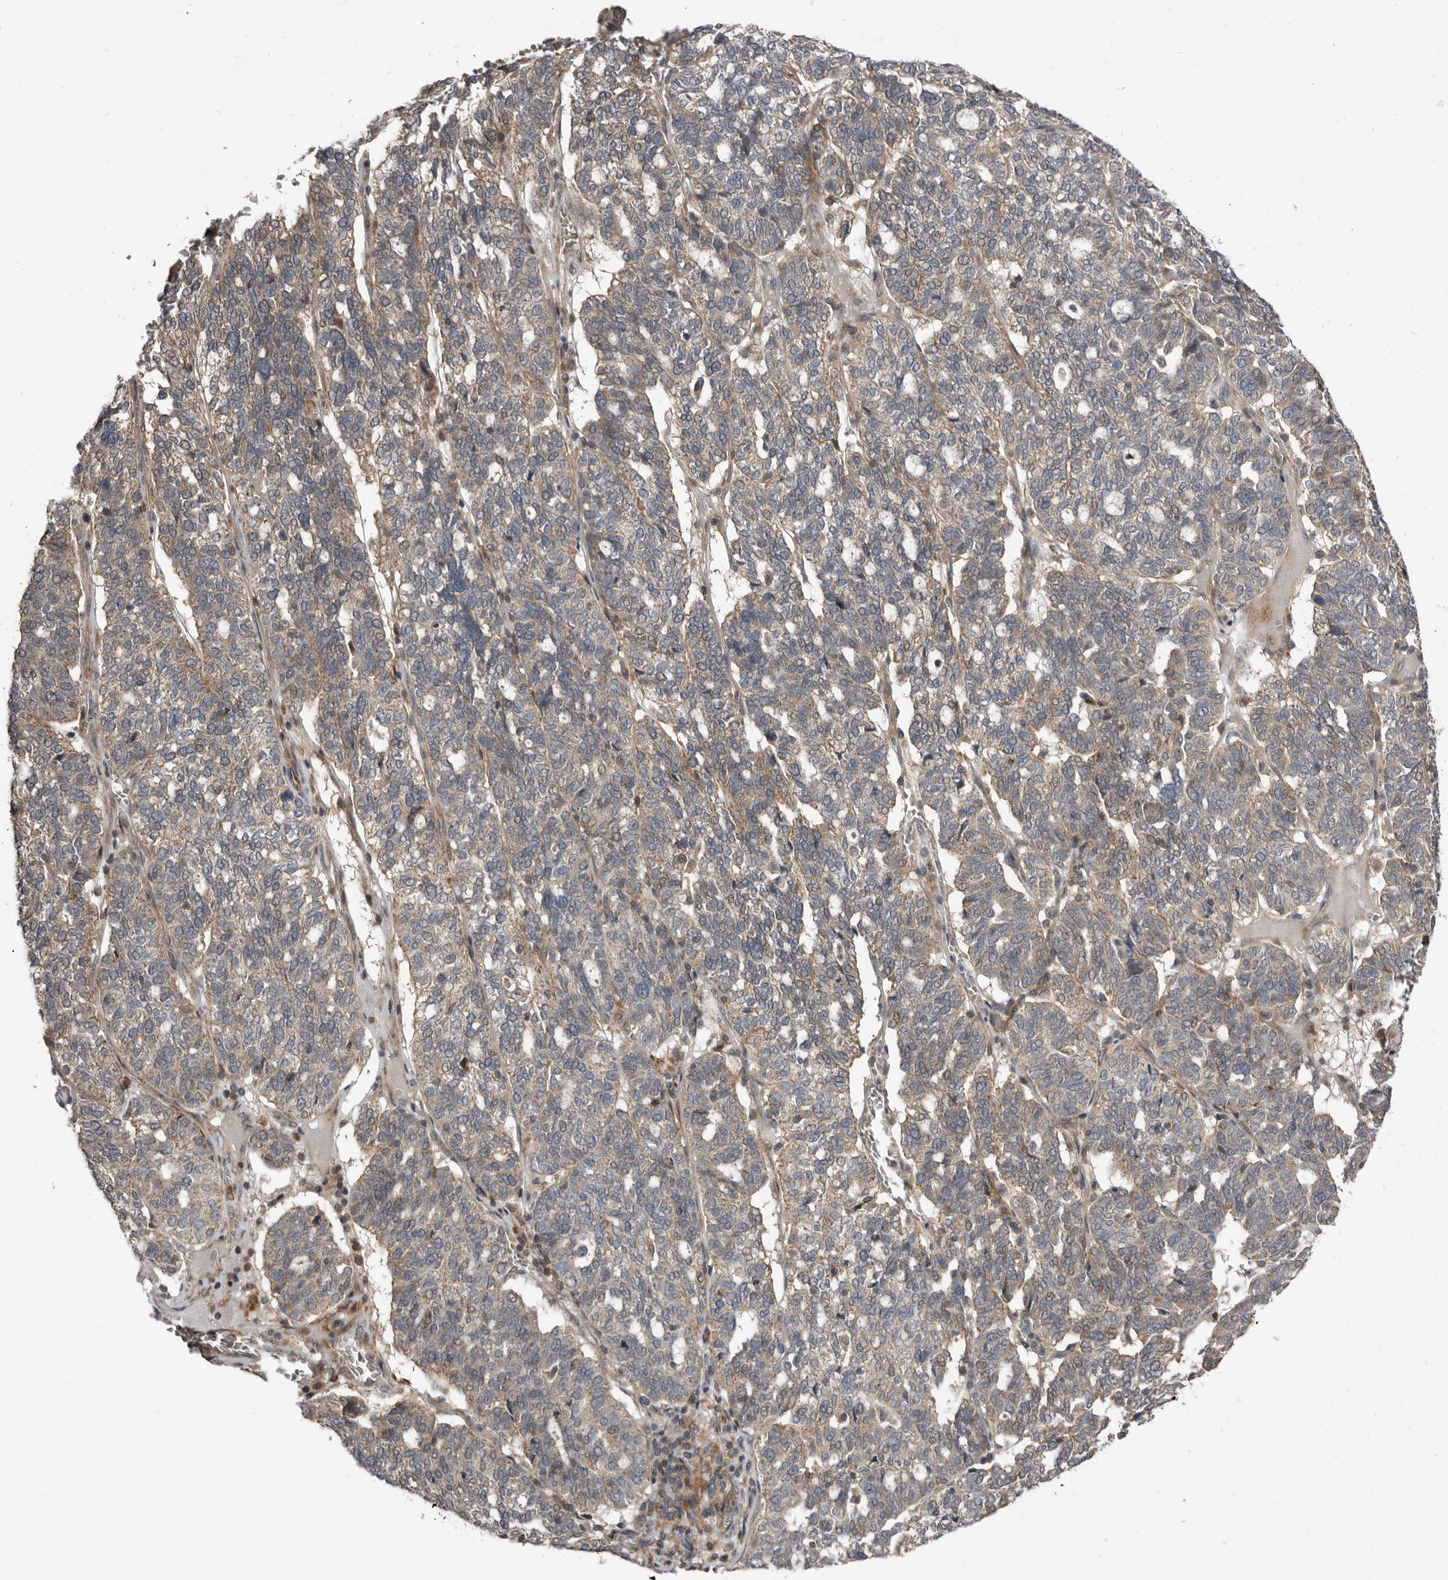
{"staining": {"intensity": "weak", "quantity": "25%-75%", "location": "cytoplasmic/membranous"}, "tissue": "ovarian cancer", "cell_type": "Tumor cells", "image_type": "cancer", "snomed": [{"axis": "morphology", "description": "Cystadenocarcinoma, serous, NOS"}, {"axis": "topography", "description": "Ovary"}], "caption": "Weak cytoplasmic/membranous protein positivity is identified in about 25%-75% of tumor cells in ovarian serous cystadenocarcinoma.", "gene": "FGFR4", "patient": {"sex": "female", "age": 59}}